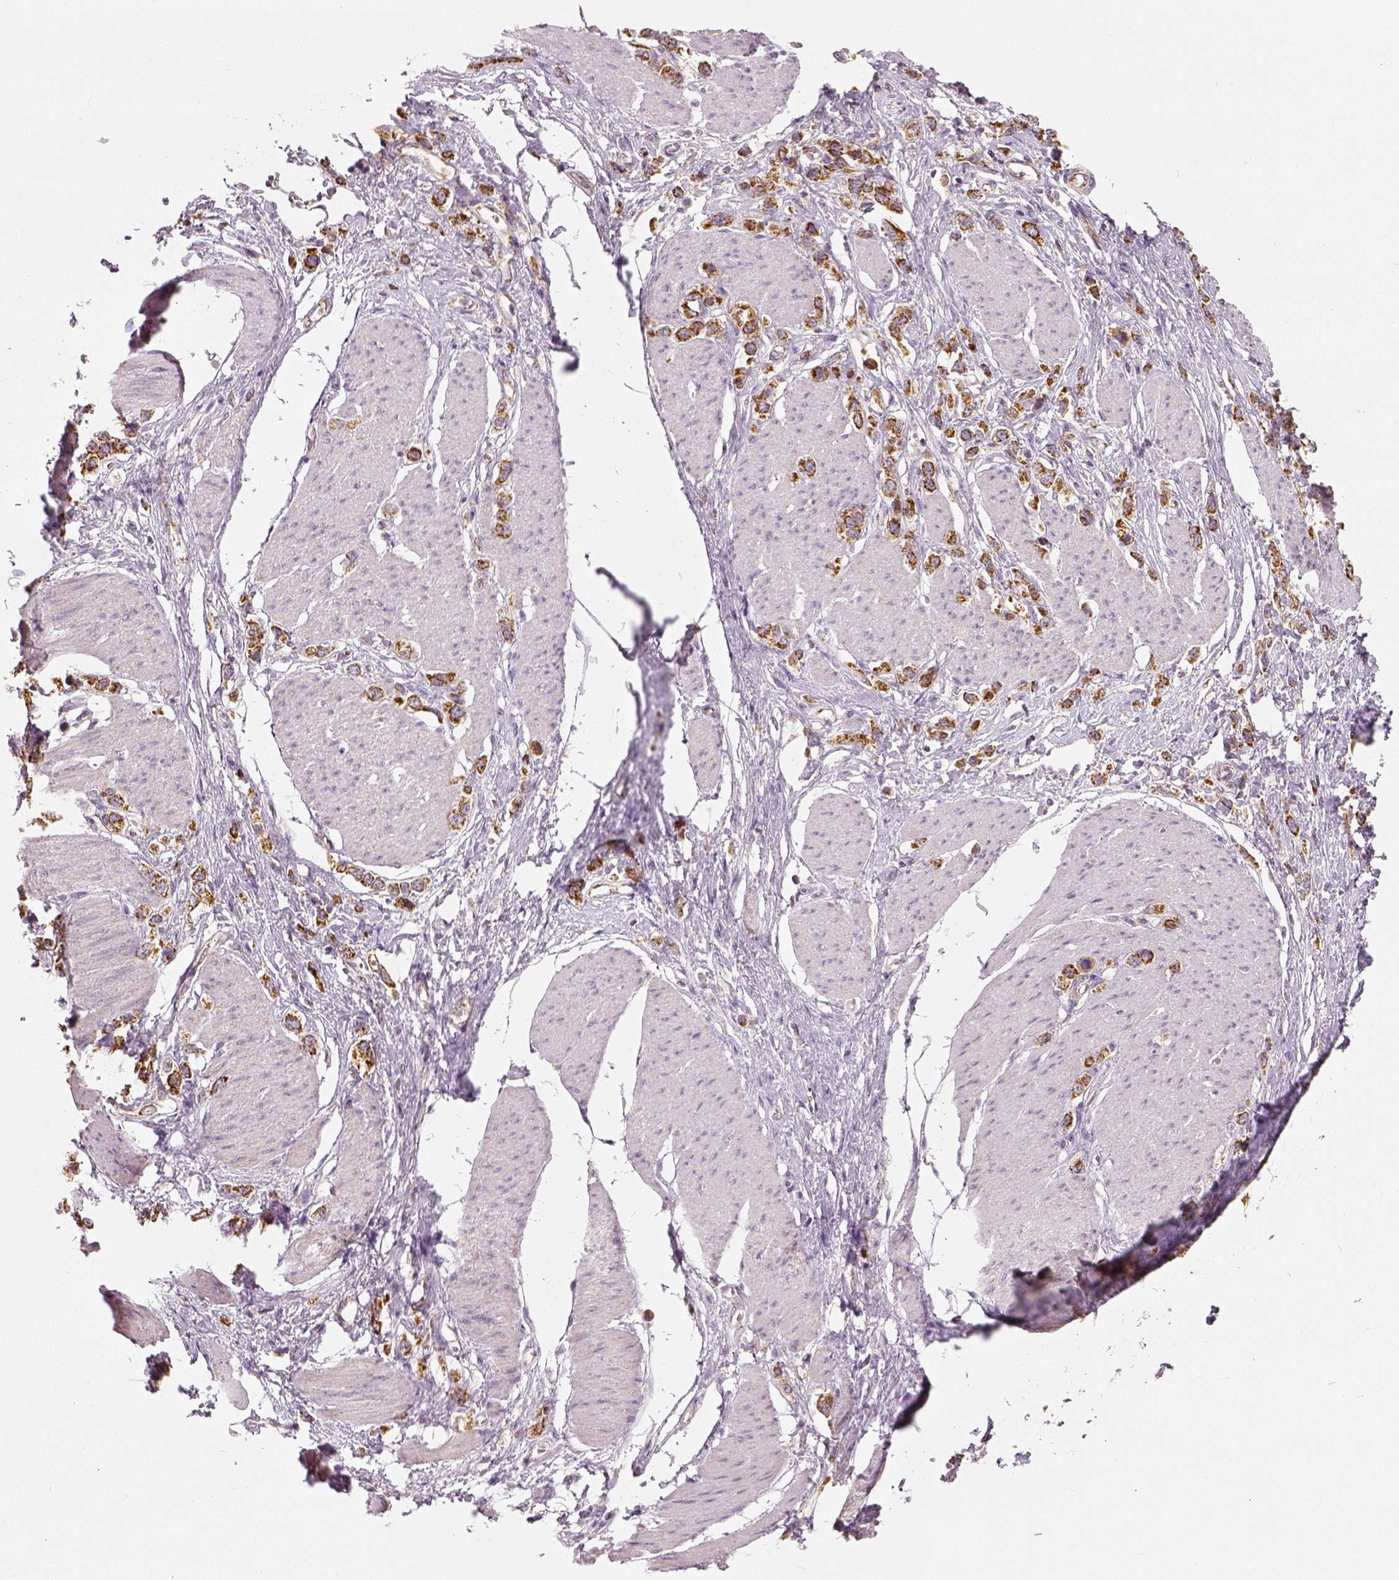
{"staining": {"intensity": "strong", "quantity": "<25%", "location": "cytoplasmic/membranous"}, "tissue": "stomach cancer", "cell_type": "Tumor cells", "image_type": "cancer", "snomed": [{"axis": "morphology", "description": "Adenocarcinoma, NOS"}, {"axis": "topography", "description": "Stomach"}], "caption": "A high-resolution photomicrograph shows immunohistochemistry staining of stomach adenocarcinoma, which reveals strong cytoplasmic/membranous expression in approximately <25% of tumor cells.", "gene": "PGAM5", "patient": {"sex": "female", "age": 65}}